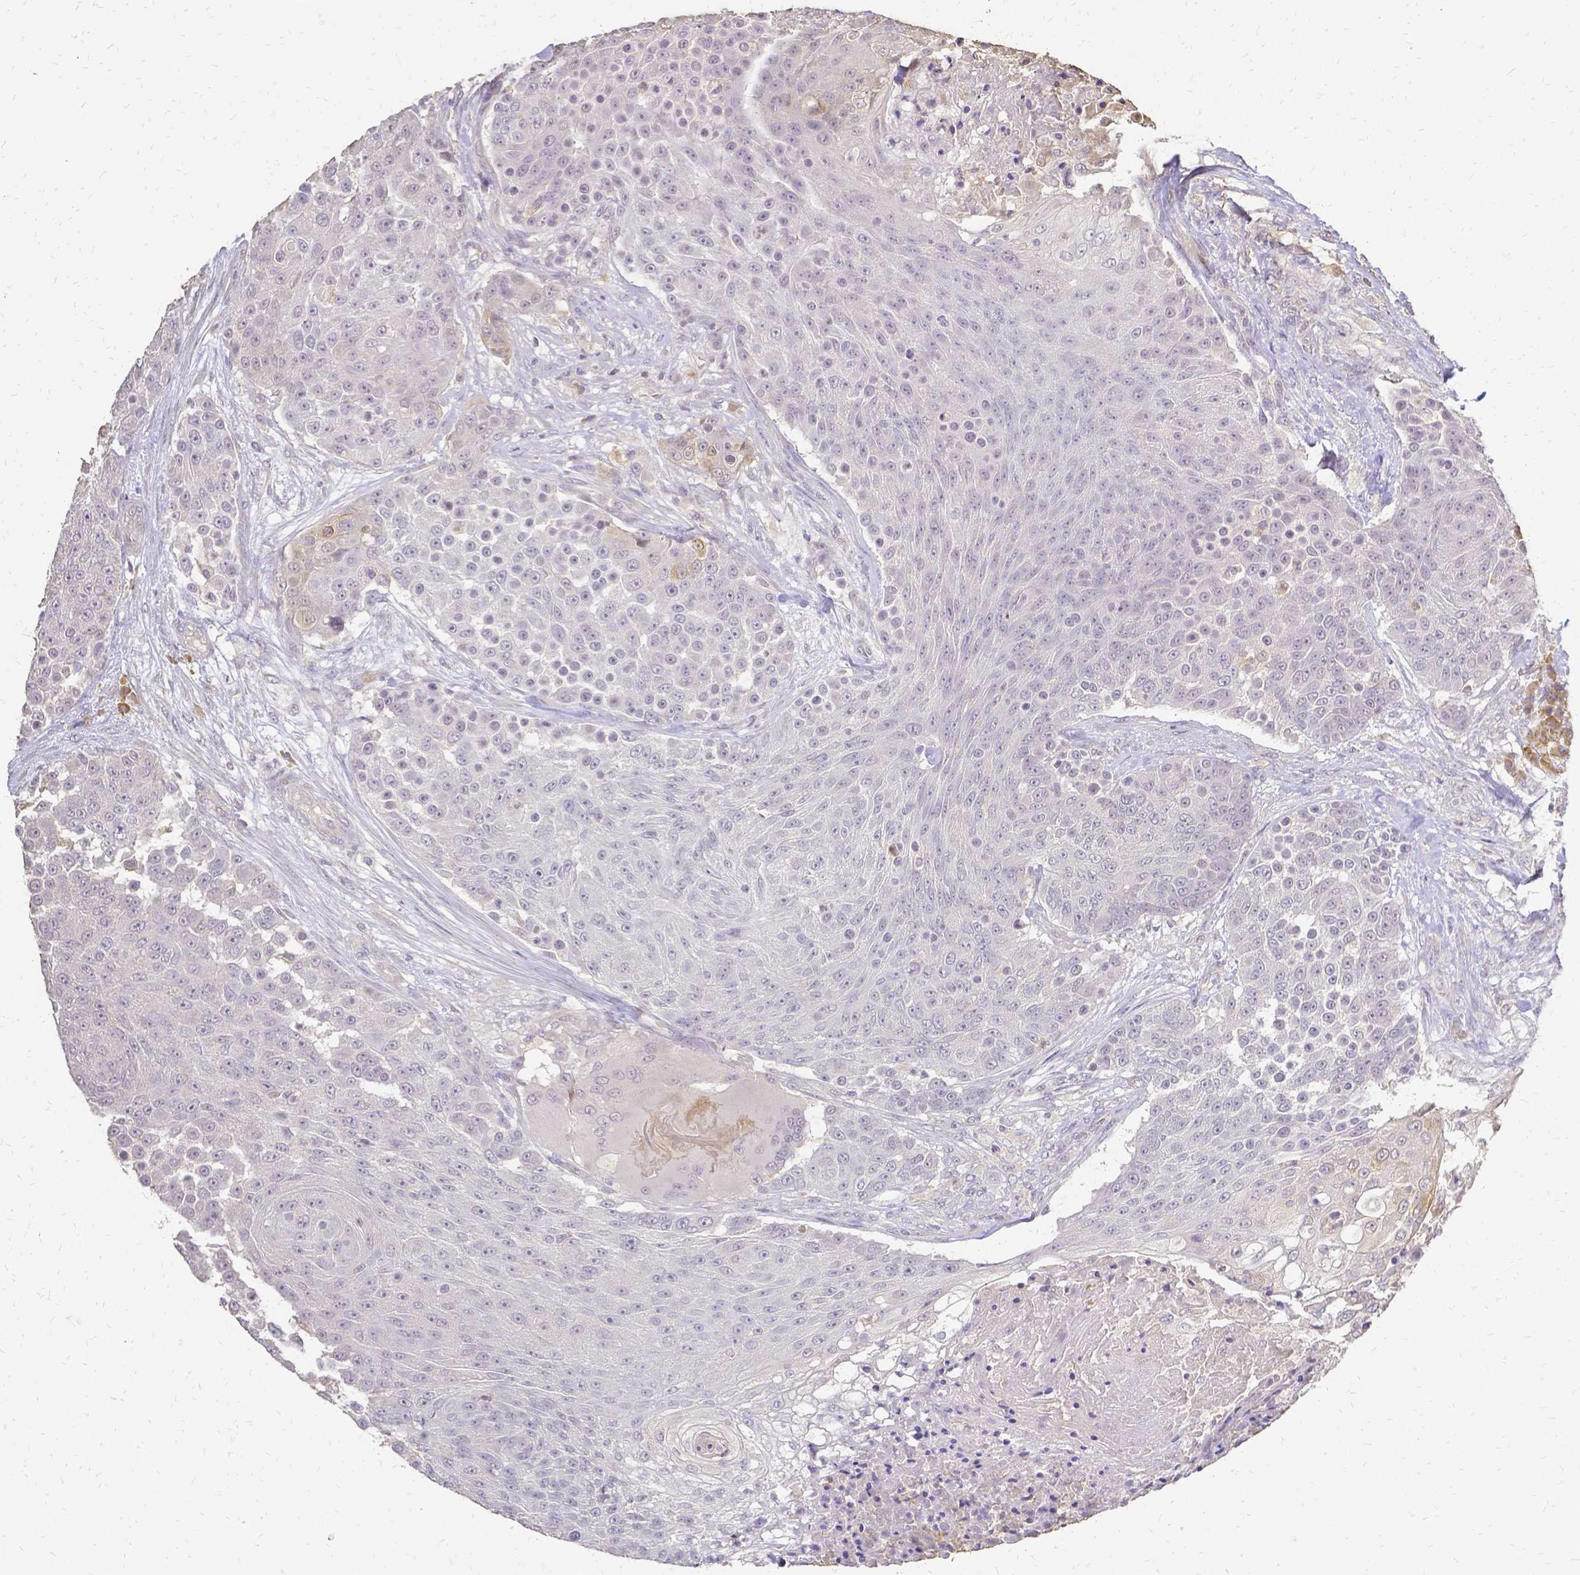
{"staining": {"intensity": "negative", "quantity": "none", "location": "none"}, "tissue": "urothelial cancer", "cell_type": "Tumor cells", "image_type": "cancer", "snomed": [{"axis": "morphology", "description": "Urothelial carcinoma, High grade"}, {"axis": "topography", "description": "Urinary bladder"}], "caption": "The histopathology image shows no staining of tumor cells in urothelial carcinoma (high-grade).", "gene": "CIB1", "patient": {"sex": "female", "age": 63}}